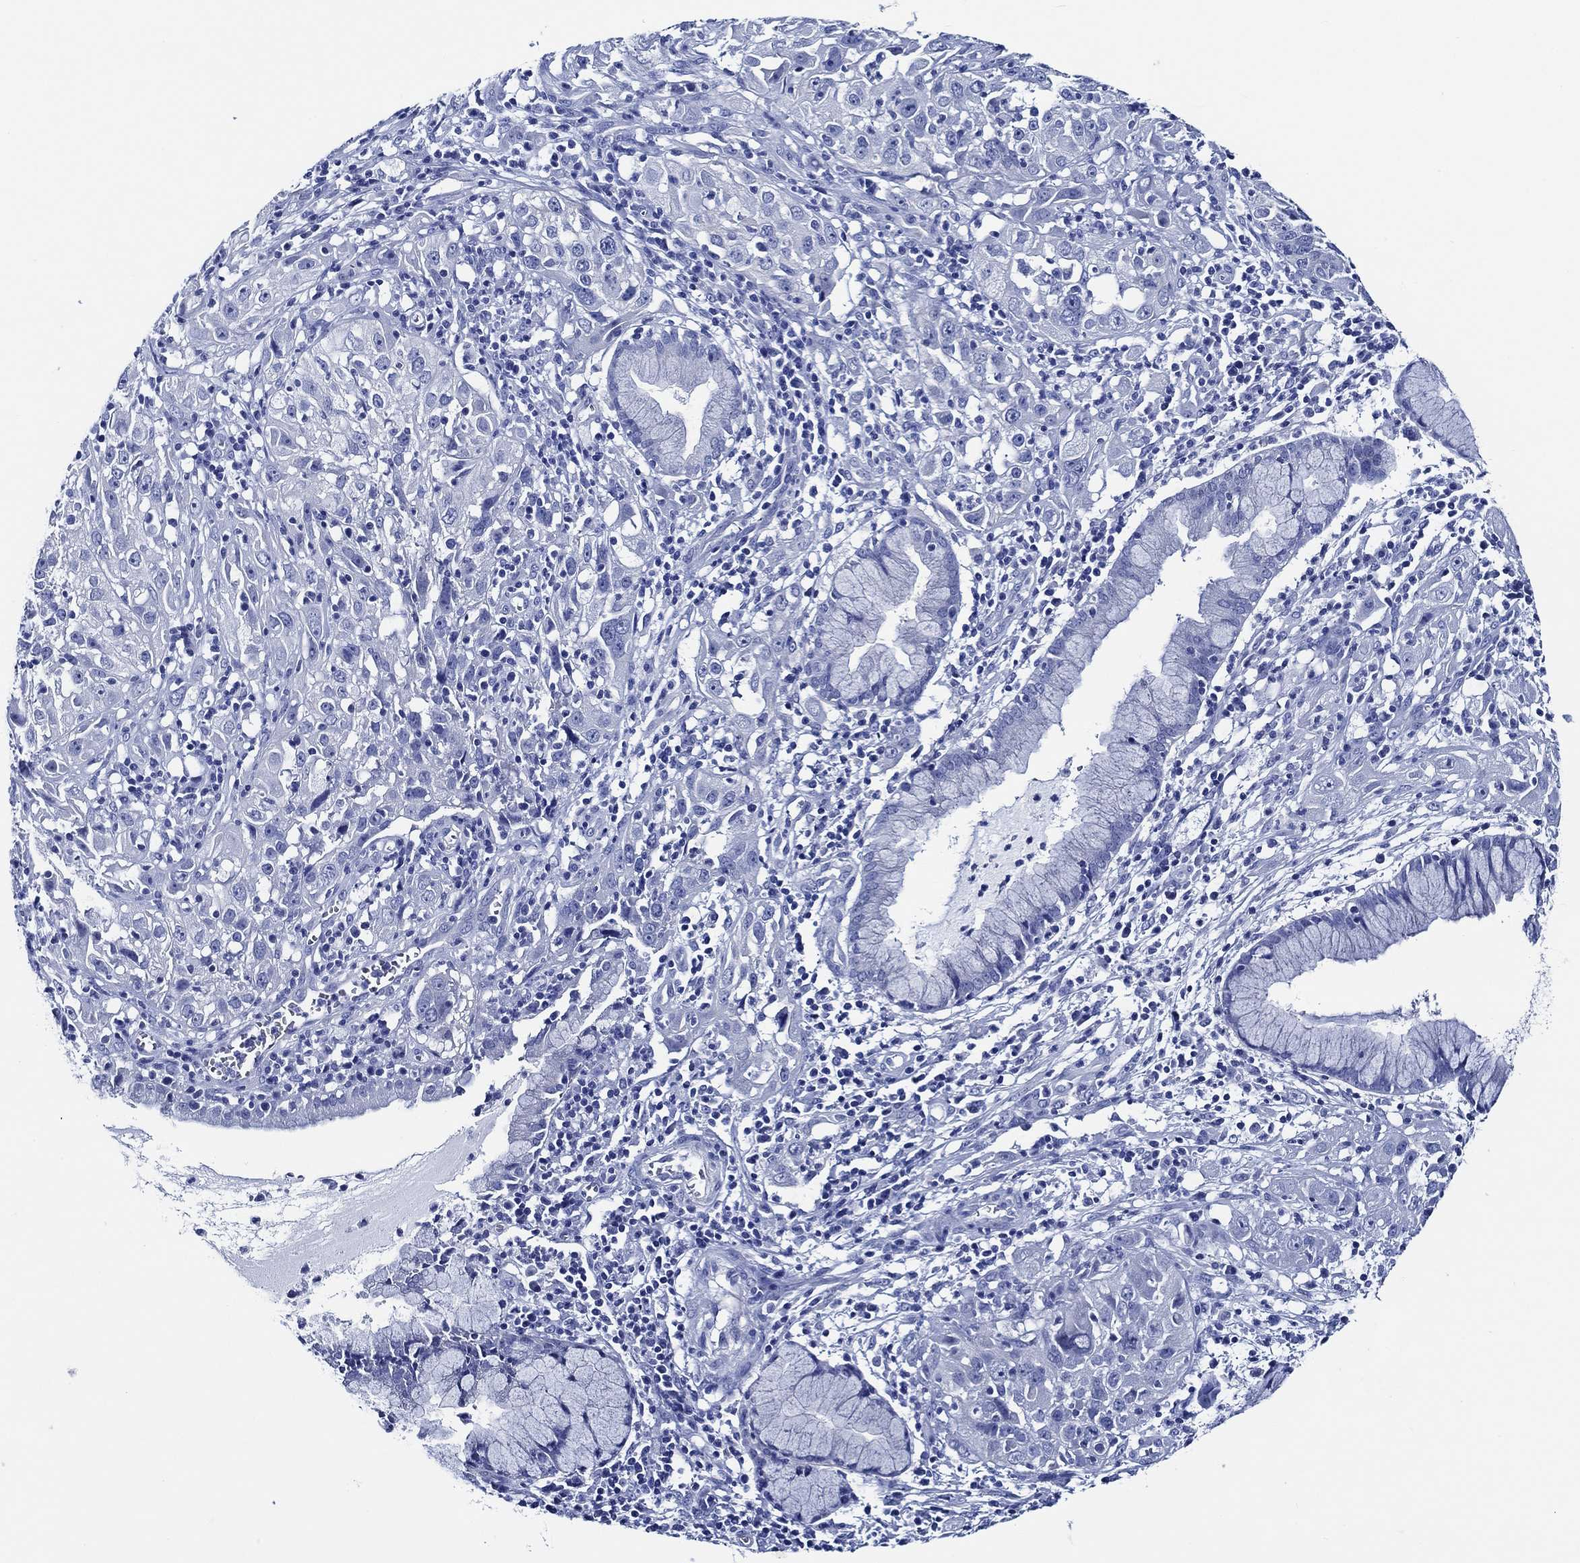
{"staining": {"intensity": "negative", "quantity": "none", "location": "none"}, "tissue": "cervical cancer", "cell_type": "Tumor cells", "image_type": "cancer", "snomed": [{"axis": "morphology", "description": "Squamous cell carcinoma, NOS"}, {"axis": "topography", "description": "Cervix"}], "caption": "The immunohistochemistry (IHC) micrograph has no significant expression in tumor cells of cervical cancer (squamous cell carcinoma) tissue. The staining is performed using DAB (3,3'-diaminobenzidine) brown chromogen with nuclei counter-stained in using hematoxylin.", "gene": "WDR62", "patient": {"sex": "female", "age": 32}}